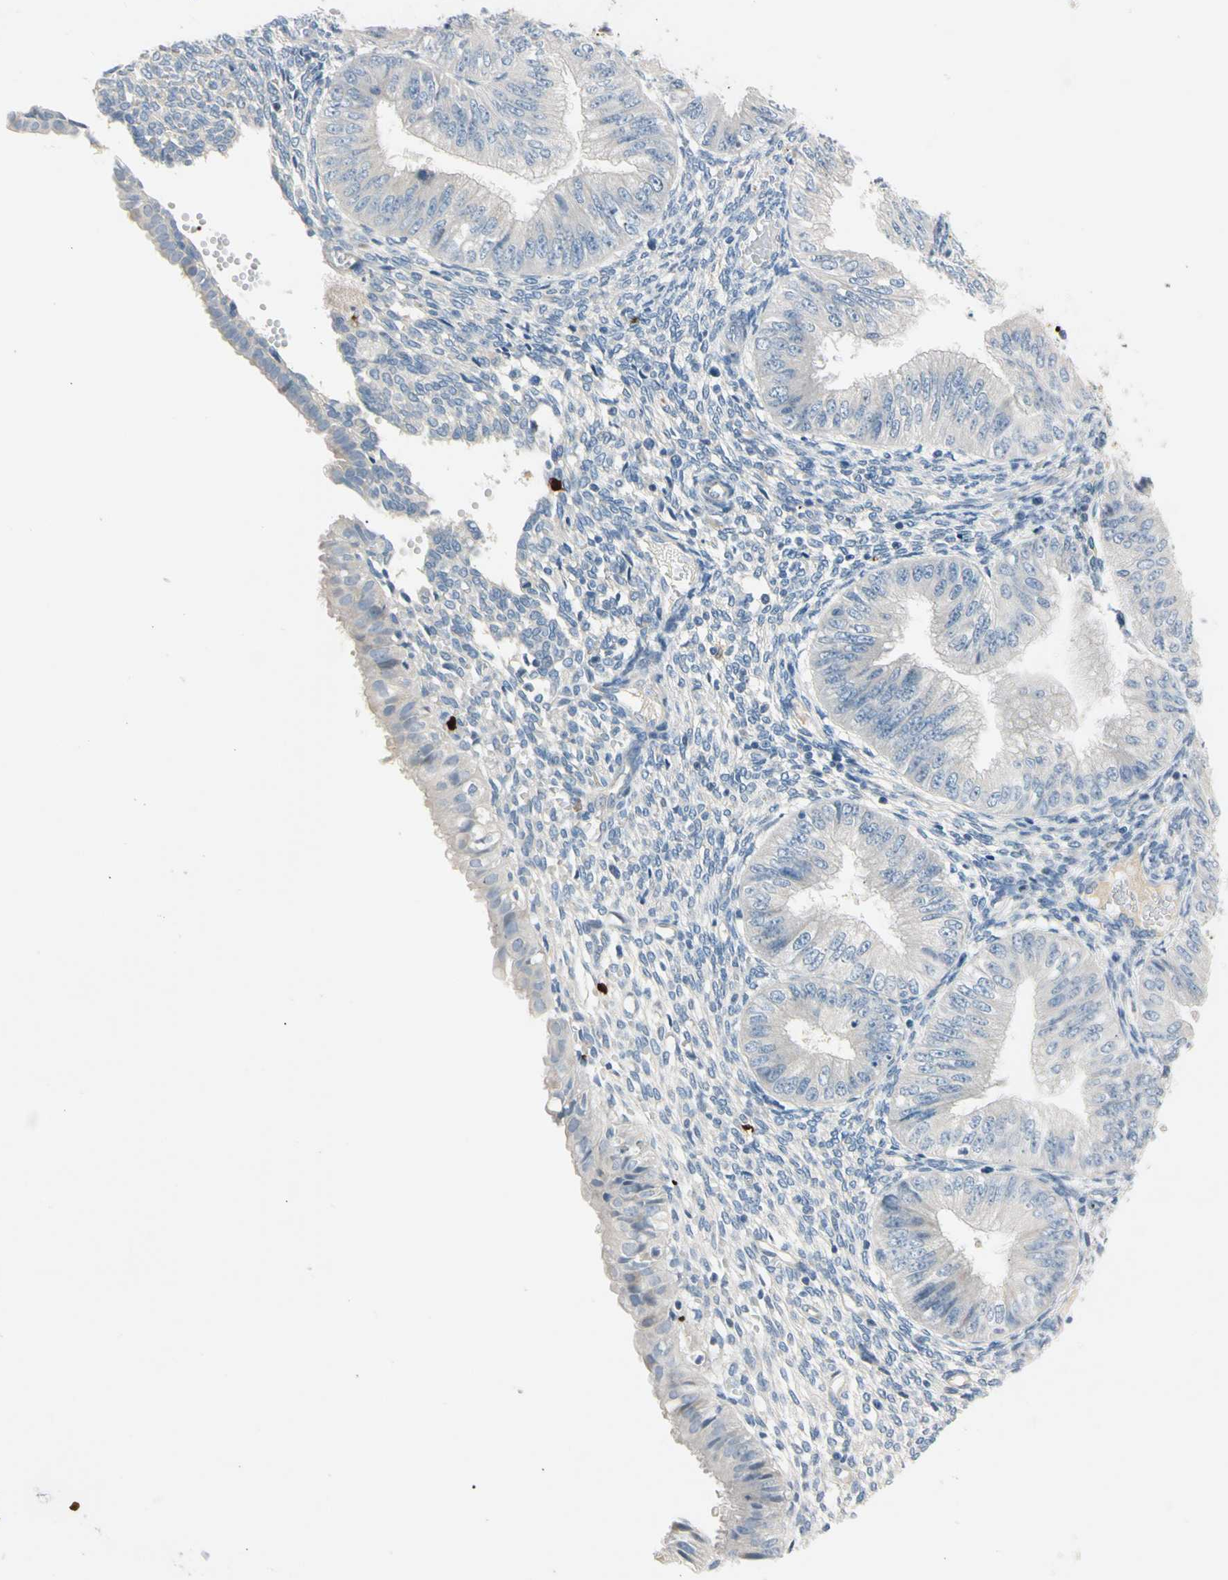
{"staining": {"intensity": "negative", "quantity": "none", "location": "none"}, "tissue": "endometrial cancer", "cell_type": "Tumor cells", "image_type": "cancer", "snomed": [{"axis": "morphology", "description": "Normal tissue, NOS"}, {"axis": "morphology", "description": "Adenocarcinoma, NOS"}, {"axis": "topography", "description": "Endometrium"}], "caption": "Tumor cells are negative for protein expression in human endometrial cancer. The staining was performed using DAB to visualize the protein expression in brown, while the nuclei were stained in blue with hematoxylin (Magnification: 20x).", "gene": "TRAF5", "patient": {"sex": "female", "age": 53}}